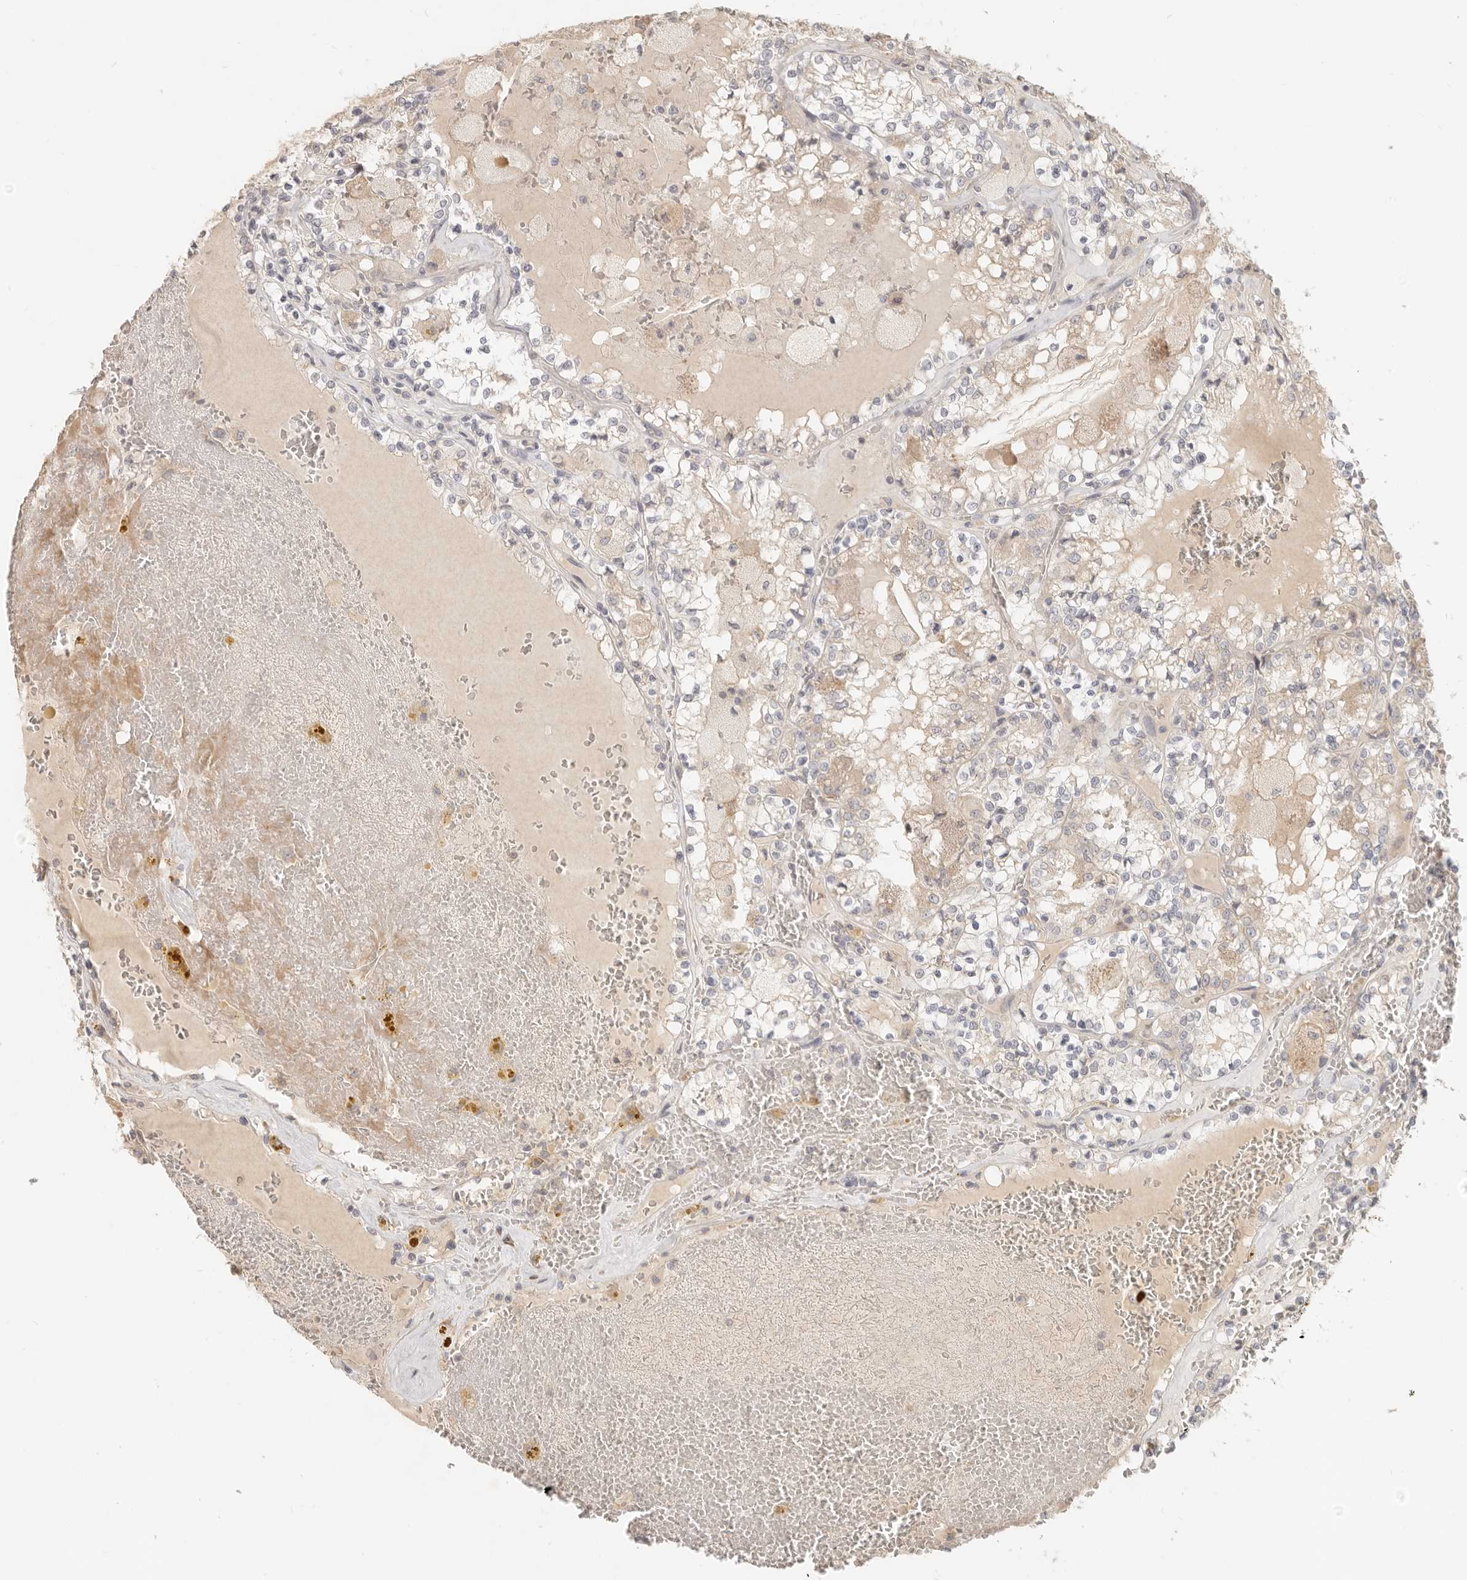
{"staining": {"intensity": "weak", "quantity": "<25%", "location": "cytoplasmic/membranous"}, "tissue": "renal cancer", "cell_type": "Tumor cells", "image_type": "cancer", "snomed": [{"axis": "morphology", "description": "Adenocarcinoma, NOS"}, {"axis": "topography", "description": "Kidney"}], "caption": "Immunohistochemistry photomicrograph of neoplastic tissue: renal adenocarcinoma stained with DAB (3,3'-diaminobenzidine) reveals no significant protein positivity in tumor cells.", "gene": "PABPC4", "patient": {"sex": "female", "age": 56}}